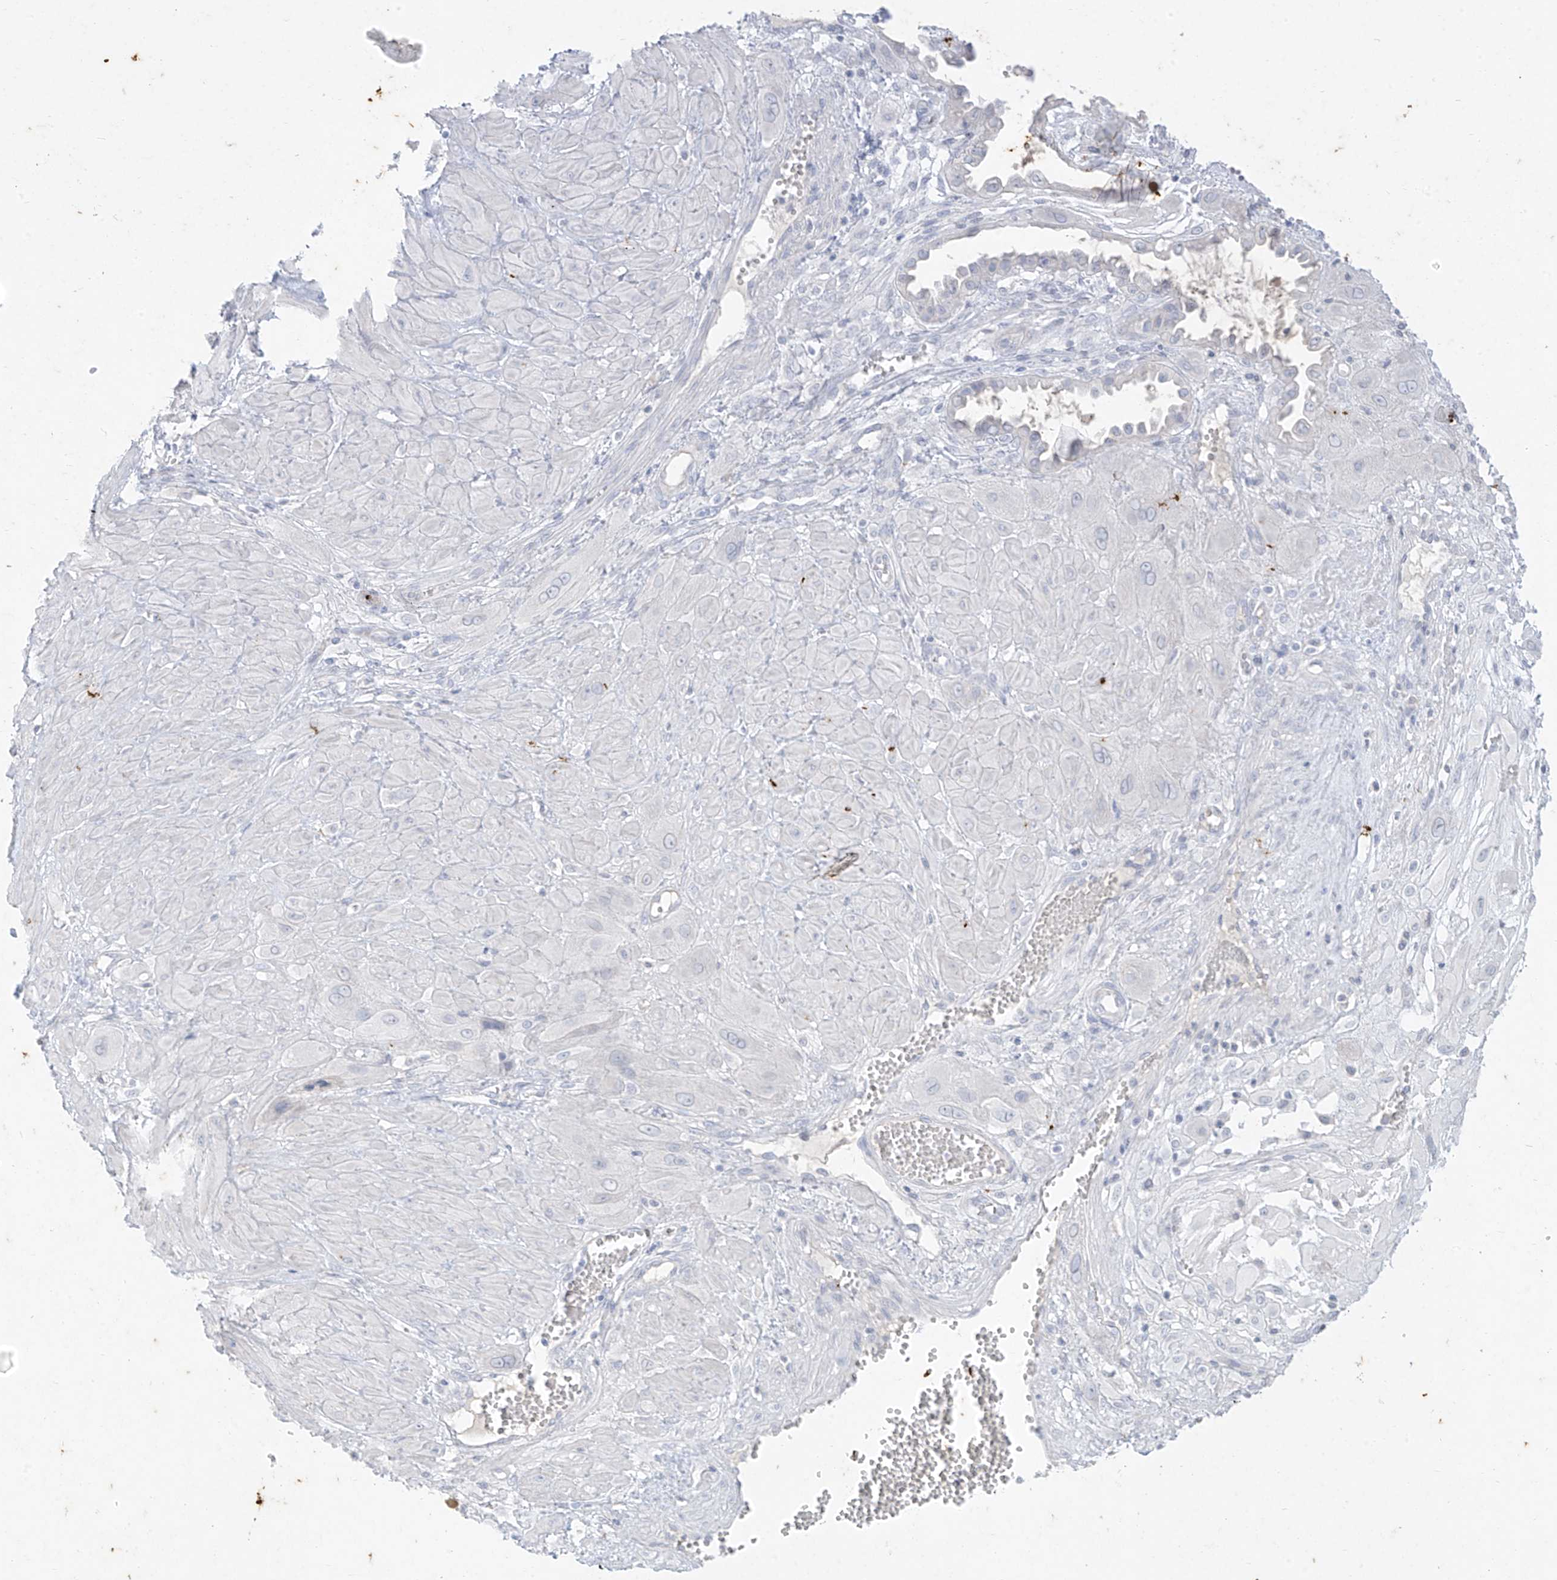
{"staining": {"intensity": "negative", "quantity": "none", "location": "none"}, "tissue": "cervical cancer", "cell_type": "Tumor cells", "image_type": "cancer", "snomed": [{"axis": "morphology", "description": "Squamous cell carcinoma, NOS"}, {"axis": "topography", "description": "Cervix"}], "caption": "The immunohistochemistry micrograph has no significant staining in tumor cells of squamous cell carcinoma (cervical) tissue.", "gene": "TGM4", "patient": {"sex": "female", "age": 34}}